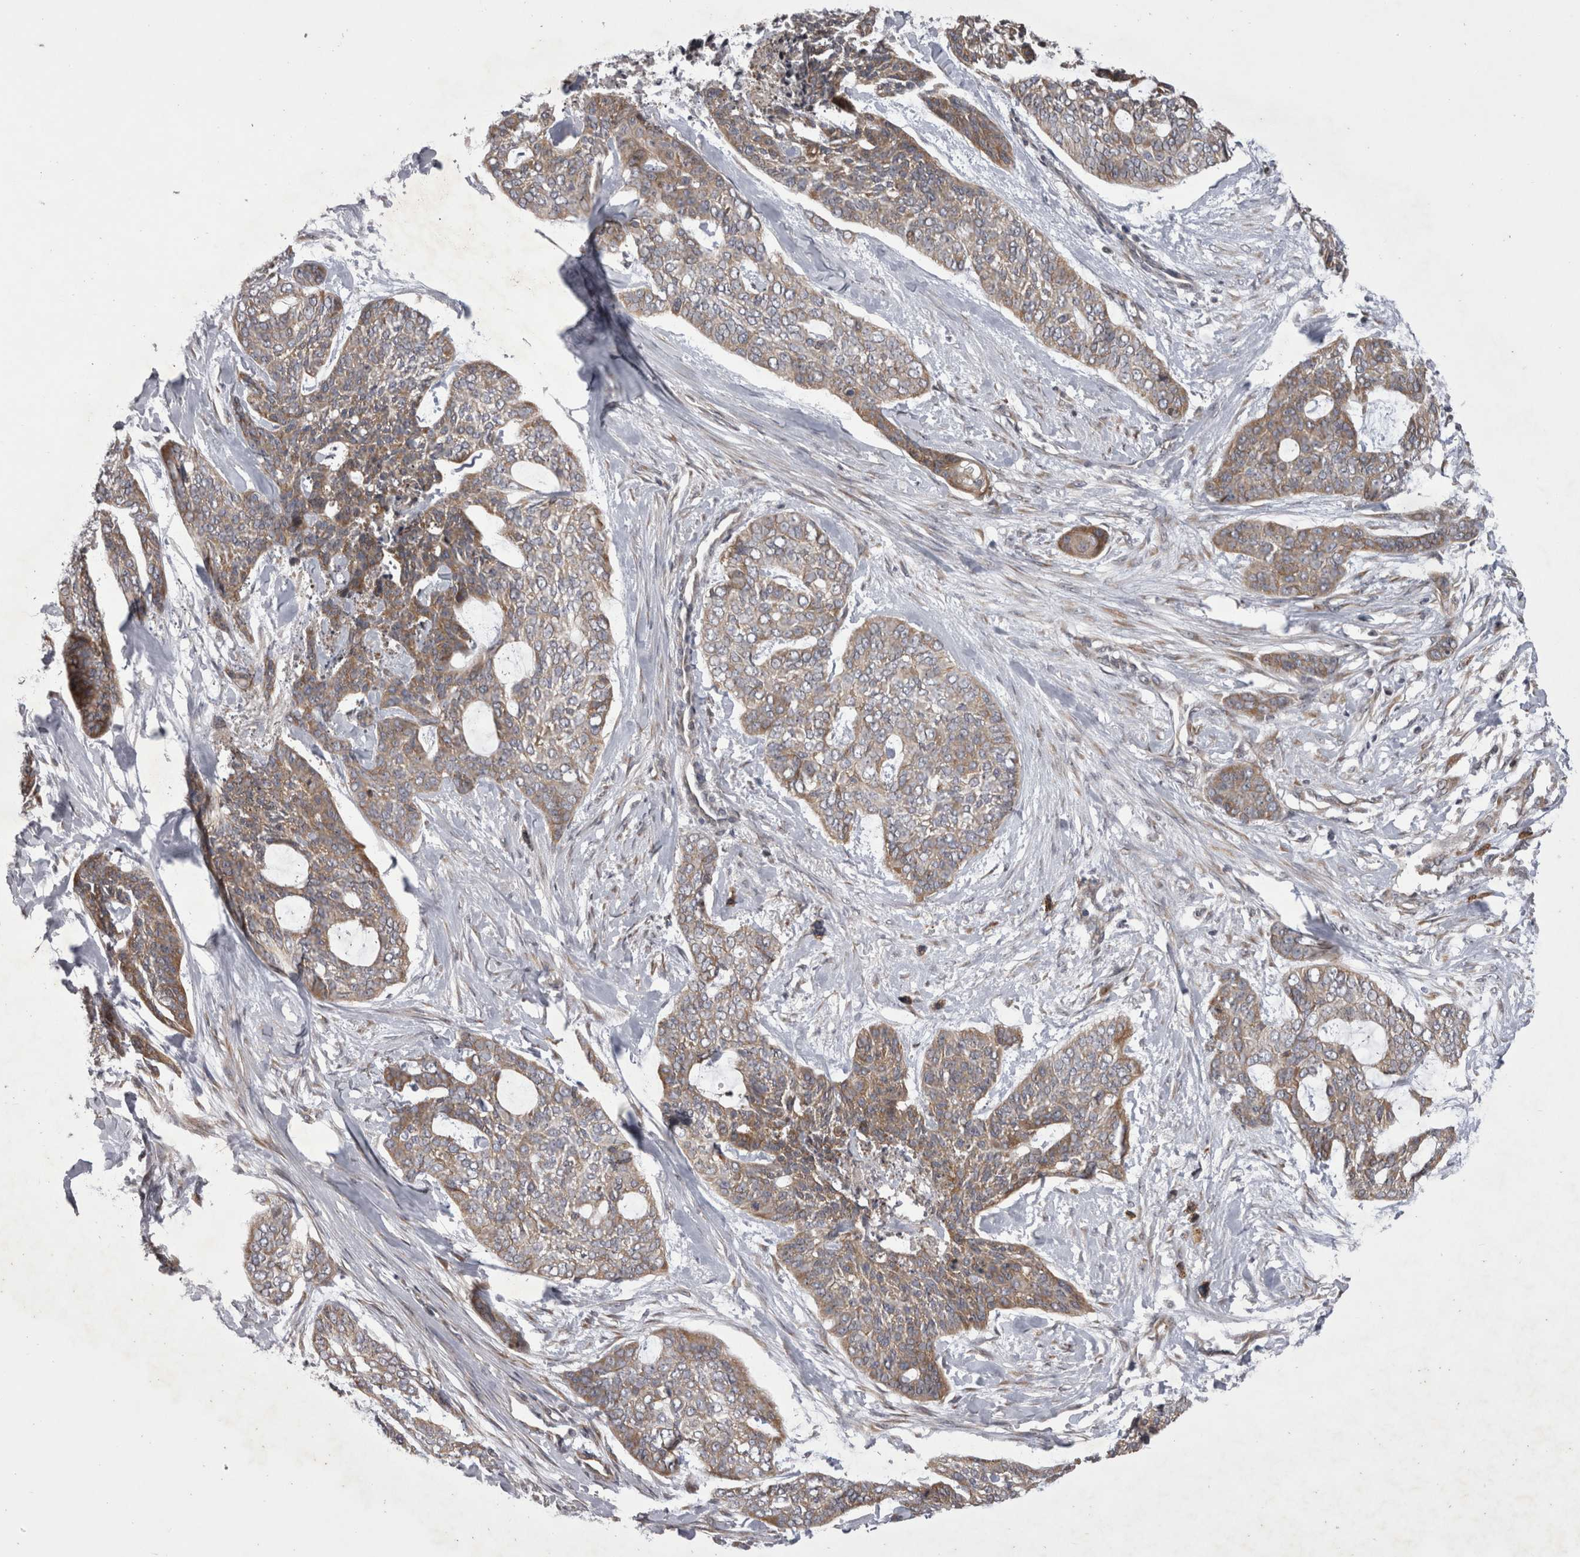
{"staining": {"intensity": "weak", "quantity": ">75%", "location": "cytoplasmic/membranous"}, "tissue": "skin cancer", "cell_type": "Tumor cells", "image_type": "cancer", "snomed": [{"axis": "morphology", "description": "Basal cell carcinoma"}, {"axis": "topography", "description": "Skin"}], "caption": "An image of skin cancer (basal cell carcinoma) stained for a protein shows weak cytoplasmic/membranous brown staining in tumor cells.", "gene": "NENF", "patient": {"sex": "female", "age": 64}}